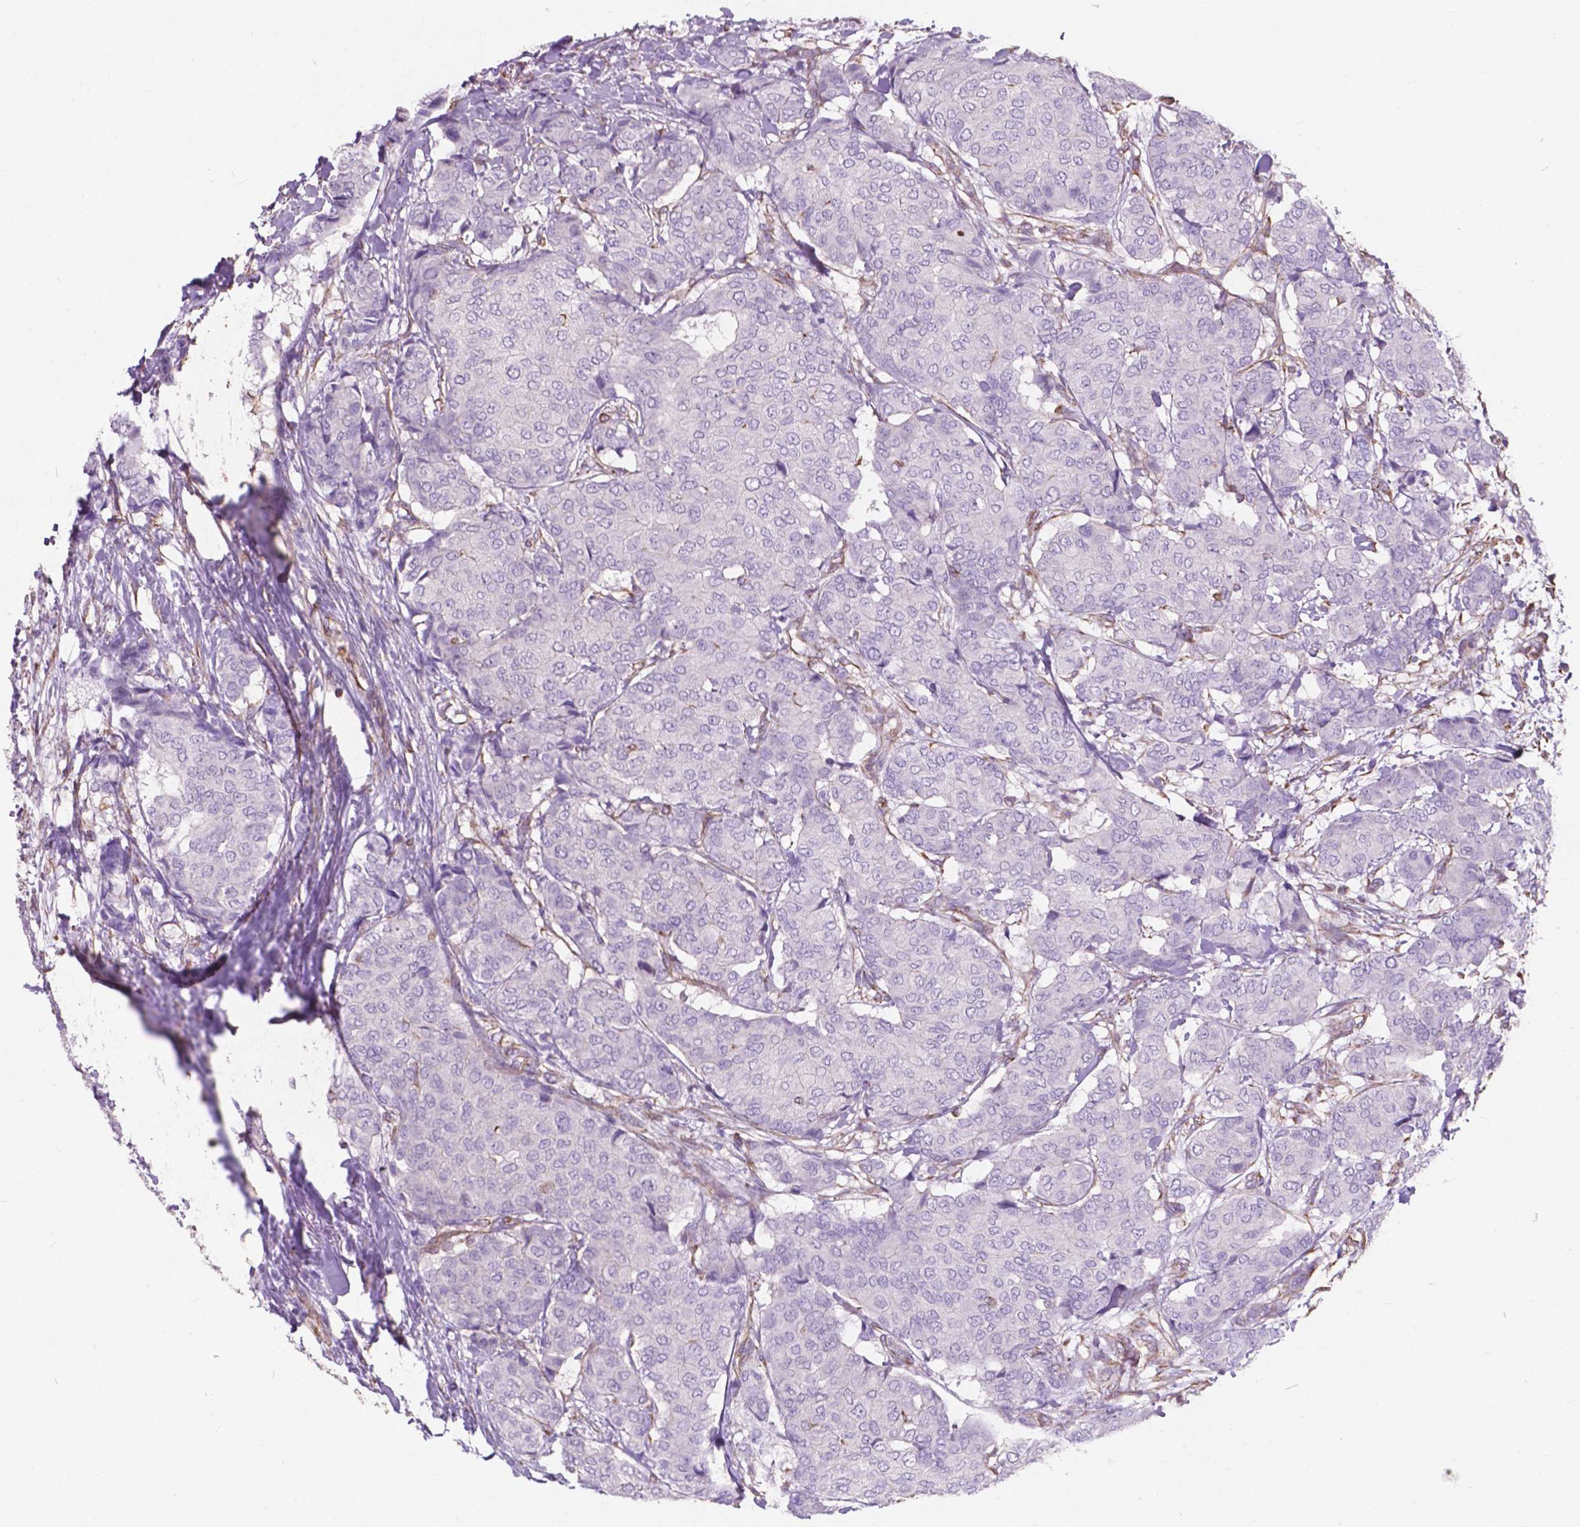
{"staining": {"intensity": "negative", "quantity": "none", "location": "none"}, "tissue": "breast cancer", "cell_type": "Tumor cells", "image_type": "cancer", "snomed": [{"axis": "morphology", "description": "Duct carcinoma"}, {"axis": "topography", "description": "Breast"}], "caption": "High magnification brightfield microscopy of breast cancer stained with DAB (3,3'-diaminobenzidine) (brown) and counterstained with hematoxylin (blue): tumor cells show no significant positivity.", "gene": "AMOT", "patient": {"sex": "female", "age": 75}}